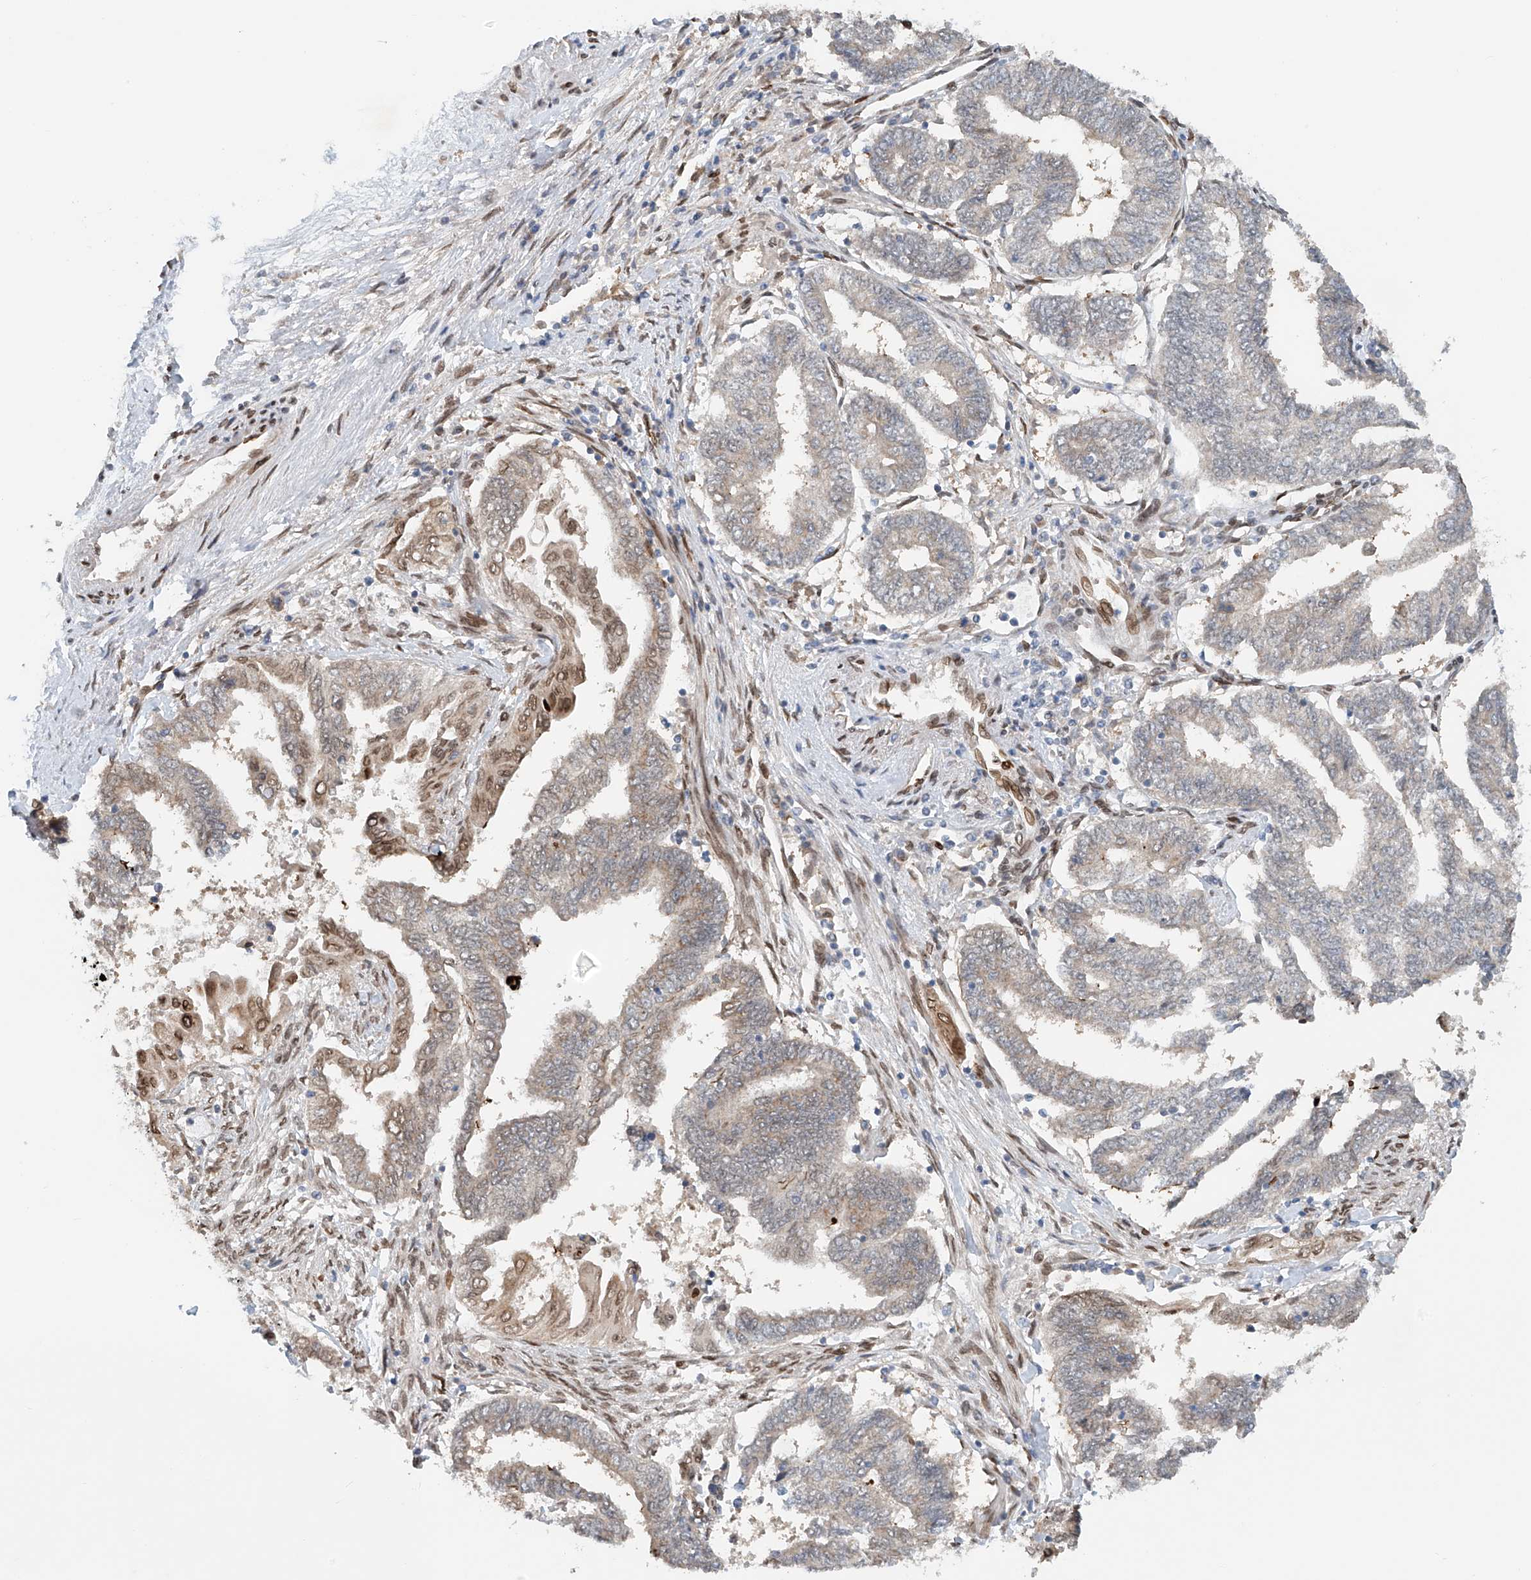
{"staining": {"intensity": "moderate", "quantity": "<25%", "location": "cytoplasmic/membranous,nuclear"}, "tissue": "endometrial cancer", "cell_type": "Tumor cells", "image_type": "cancer", "snomed": [{"axis": "morphology", "description": "Adenocarcinoma, NOS"}, {"axis": "topography", "description": "Uterus"}, {"axis": "topography", "description": "Endometrium"}], "caption": "An IHC photomicrograph of neoplastic tissue is shown. Protein staining in brown highlights moderate cytoplasmic/membranous and nuclear positivity in adenocarcinoma (endometrial) within tumor cells.", "gene": "STARD9", "patient": {"sex": "female", "age": 70}}